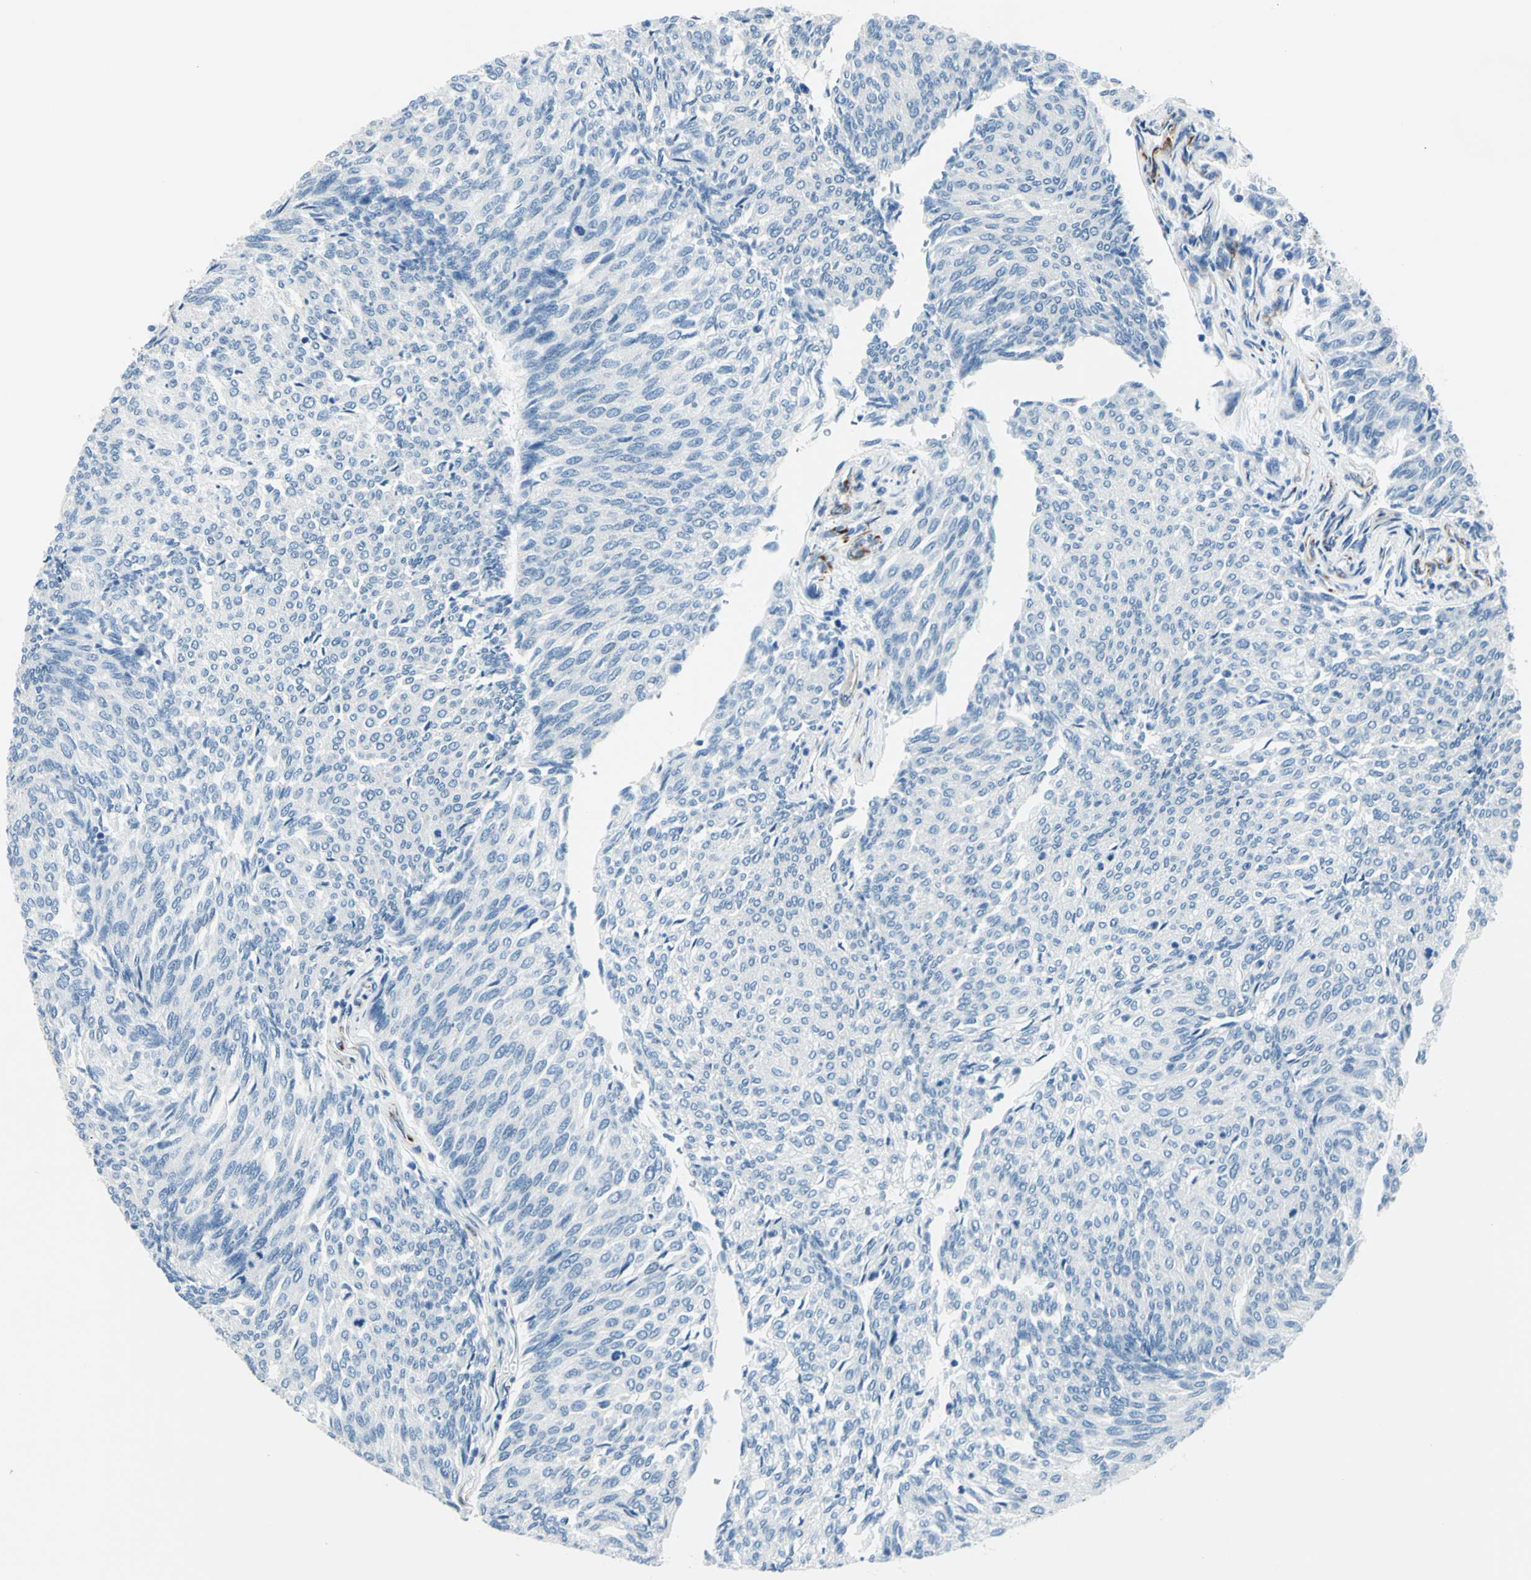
{"staining": {"intensity": "negative", "quantity": "none", "location": "none"}, "tissue": "urothelial cancer", "cell_type": "Tumor cells", "image_type": "cancer", "snomed": [{"axis": "morphology", "description": "Urothelial carcinoma, Low grade"}, {"axis": "topography", "description": "Urinary bladder"}], "caption": "Urothelial cancer stained for a protein using immunohistochemistry (IHC) exhibits no positivity tumor cells.", "gene": "PTH2R", "patient": {"sex": "female", "age": 79}}